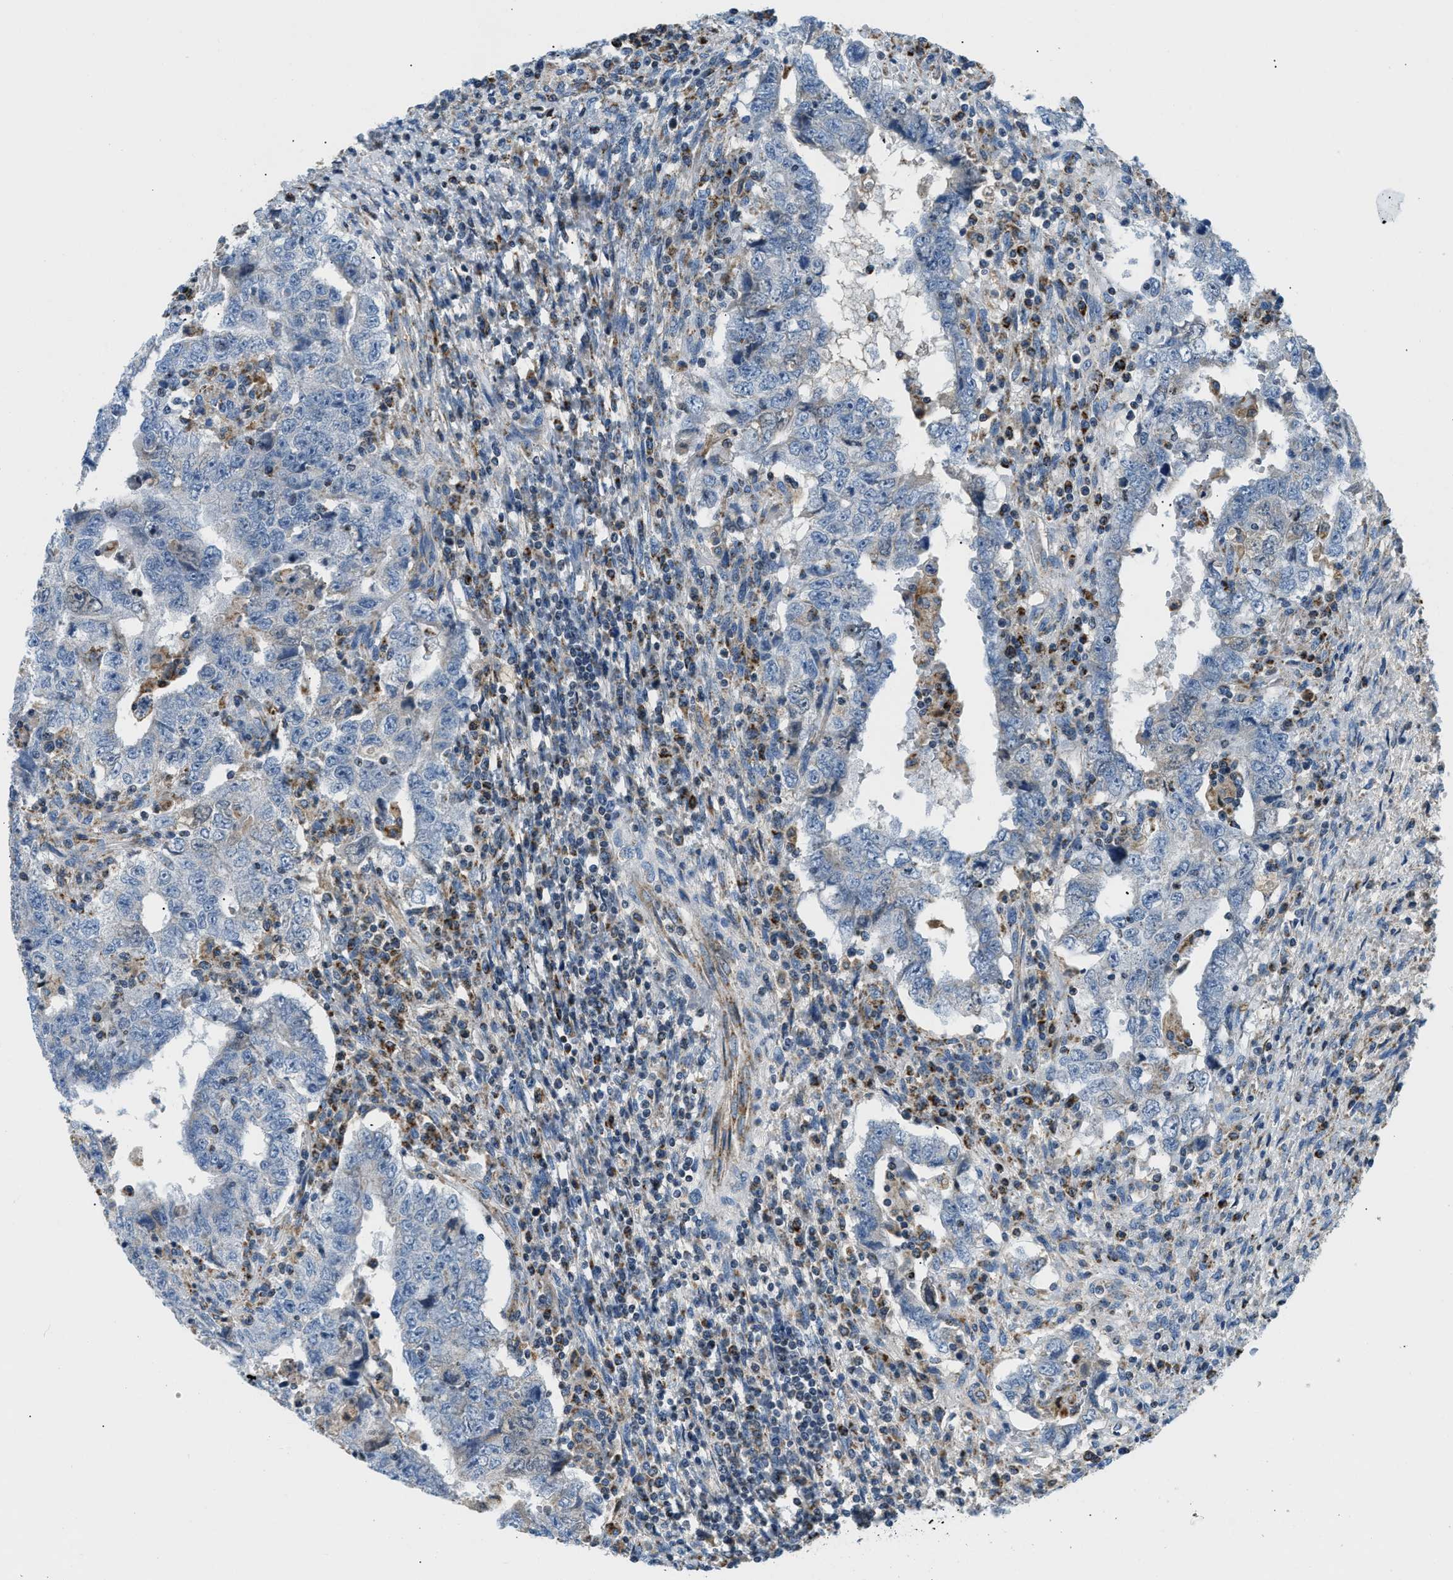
{"staining": {"intensity": "negative", "quantity": "none", "location": "none"}, "tissue": "testis cancer", "cell_type": "Tumor cells", "image_type": "cancer", "snomed": [{"axis": "morphology", "description": "Carcinoma, Embryonal, NOS"}, {"axis": "topography", "description": "Testis"}], "caption": "Embryonal carcinoma (testis) stained for a protein using immunohistochemistry displays no positivity tumor cells.", "gene": "ACADVL", "patient": {"sex": "male", "age": 26}}